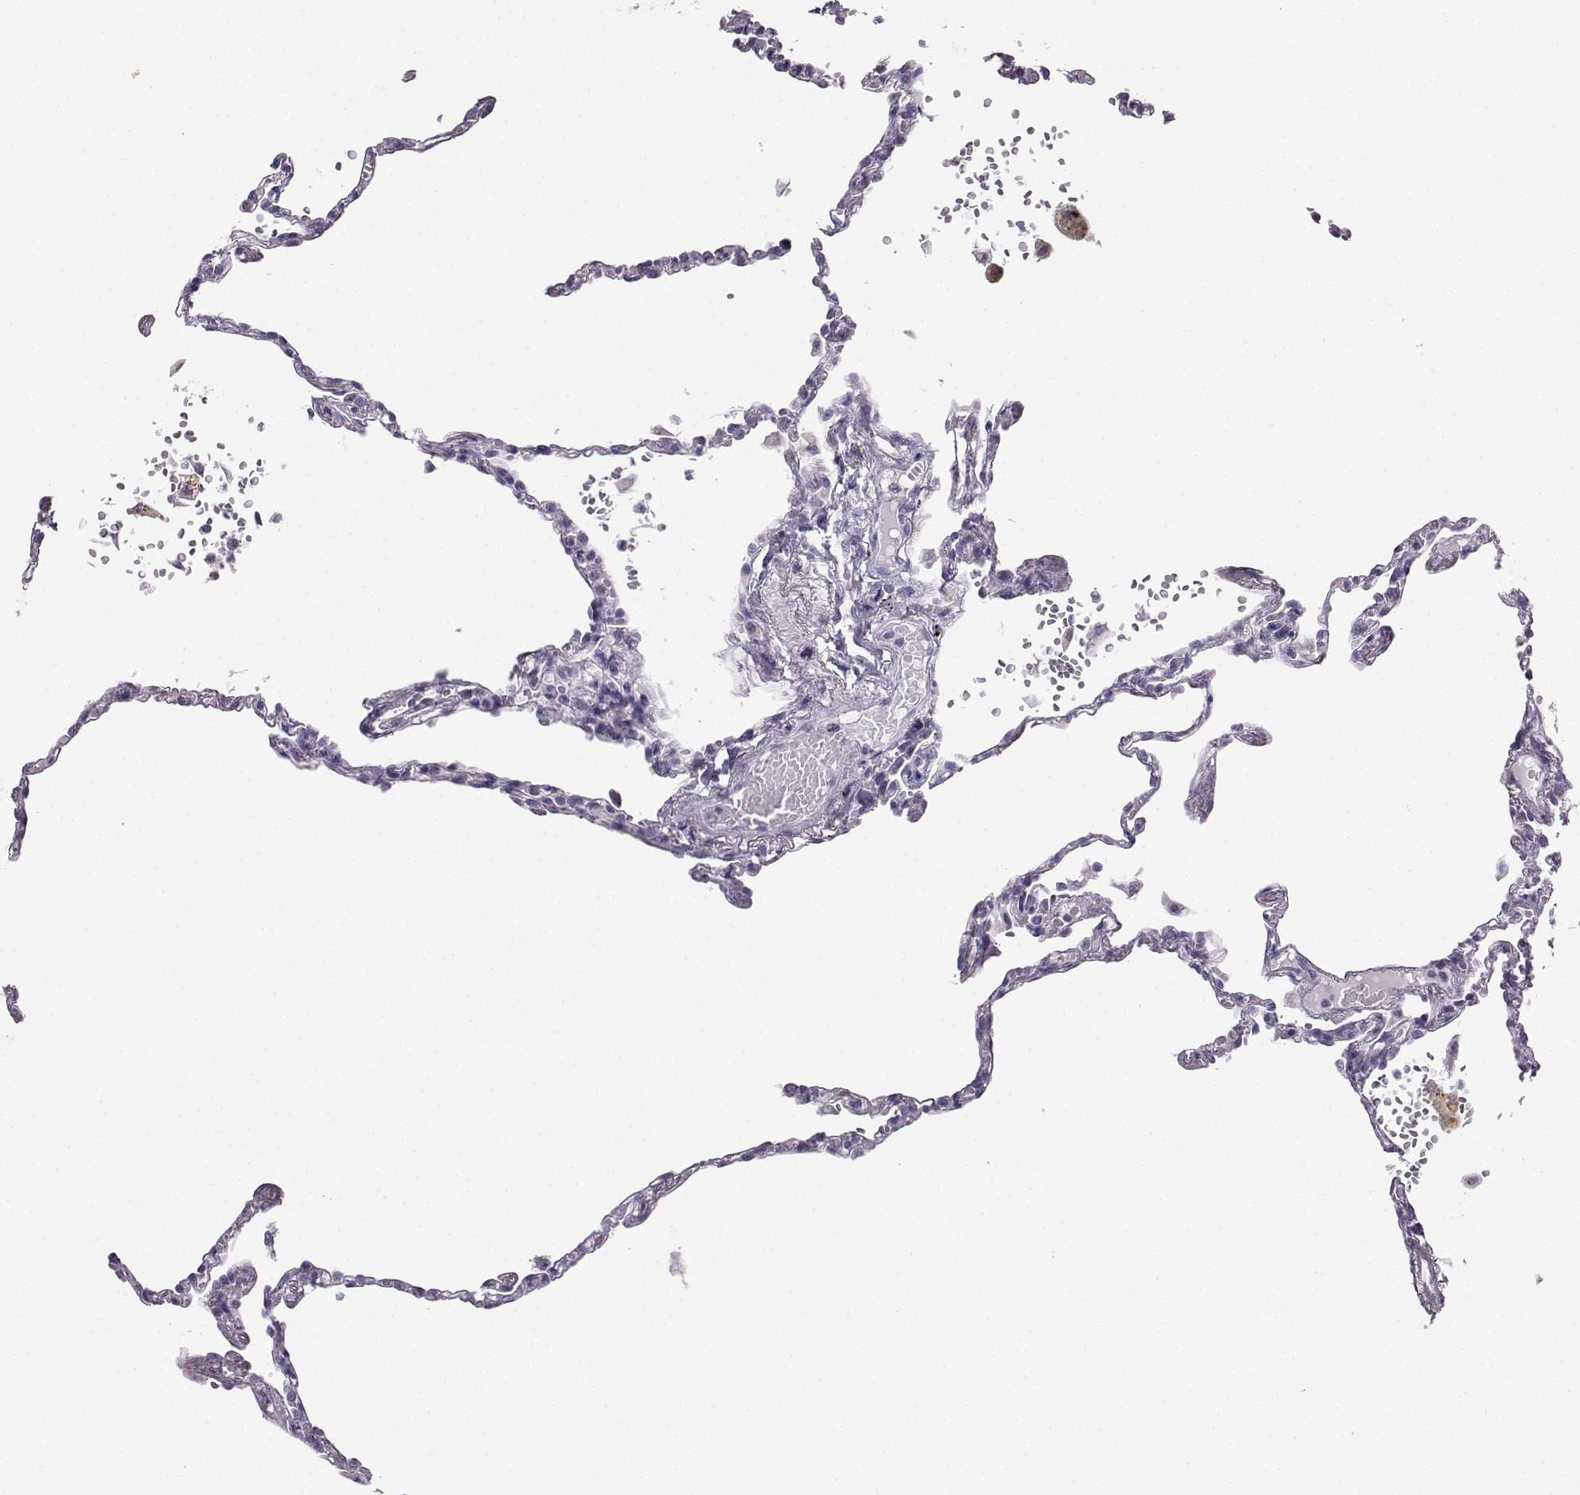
{"staining": {"intensity": "negative", "quantity": "none", "location": "none"}, "tissue": "lung", "cell_type": "Alveolar cells", "image_type": "normal", "snomed": [{"axis": "morphology", "description": "Normal tissue, NOS"}, {"axis": "topography", "description": "Lung"}], "caption": "Immunohistochemistry (IHC) micrograph of unremarkable lung: human lung stained with DAB (3,3'-diaminobenzidine) exhibits no significant protein staining in alveolar cells.", "gene": "AVP", "patient": {"sex": "male", "age": 78}}